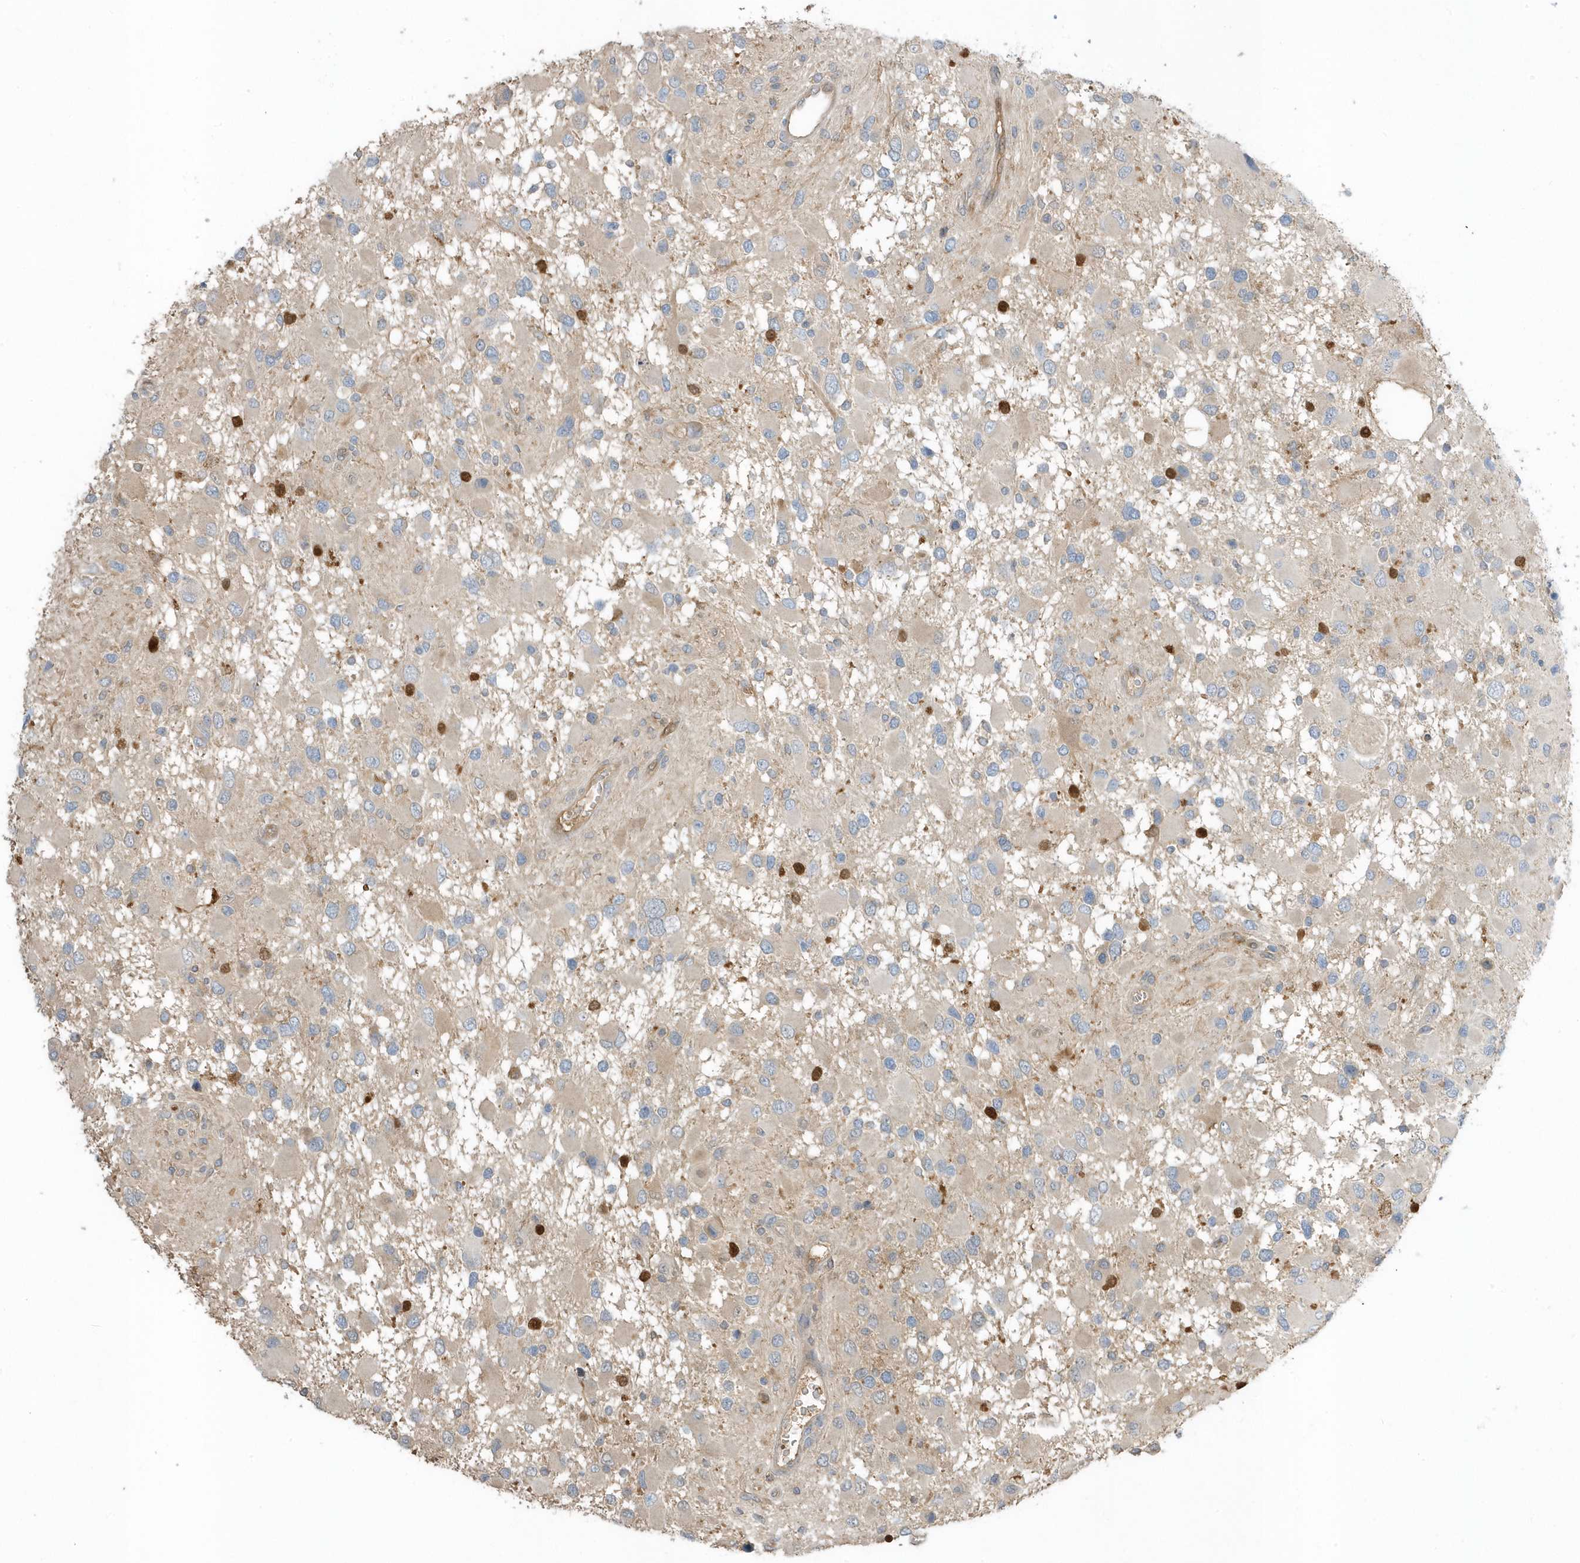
{"staining": {"intensity": "negative", "quantity": "none", "location": "none"}, "tissue": "glioma", "cell_type": "Tumor cells", "image_type": "cancer", "snomed": [{"axis": "morphology", "description": "Glioma, malignant, High grade"}, {"axis": "topography", "description": "Brain"}], "caption": "A histopathology image of malignant glioma (high-grade) stained for a protein demonstrates no brown staining in tumor cells.", "gene": "USP53", "patient": {"sex": "male", "age": 53}}